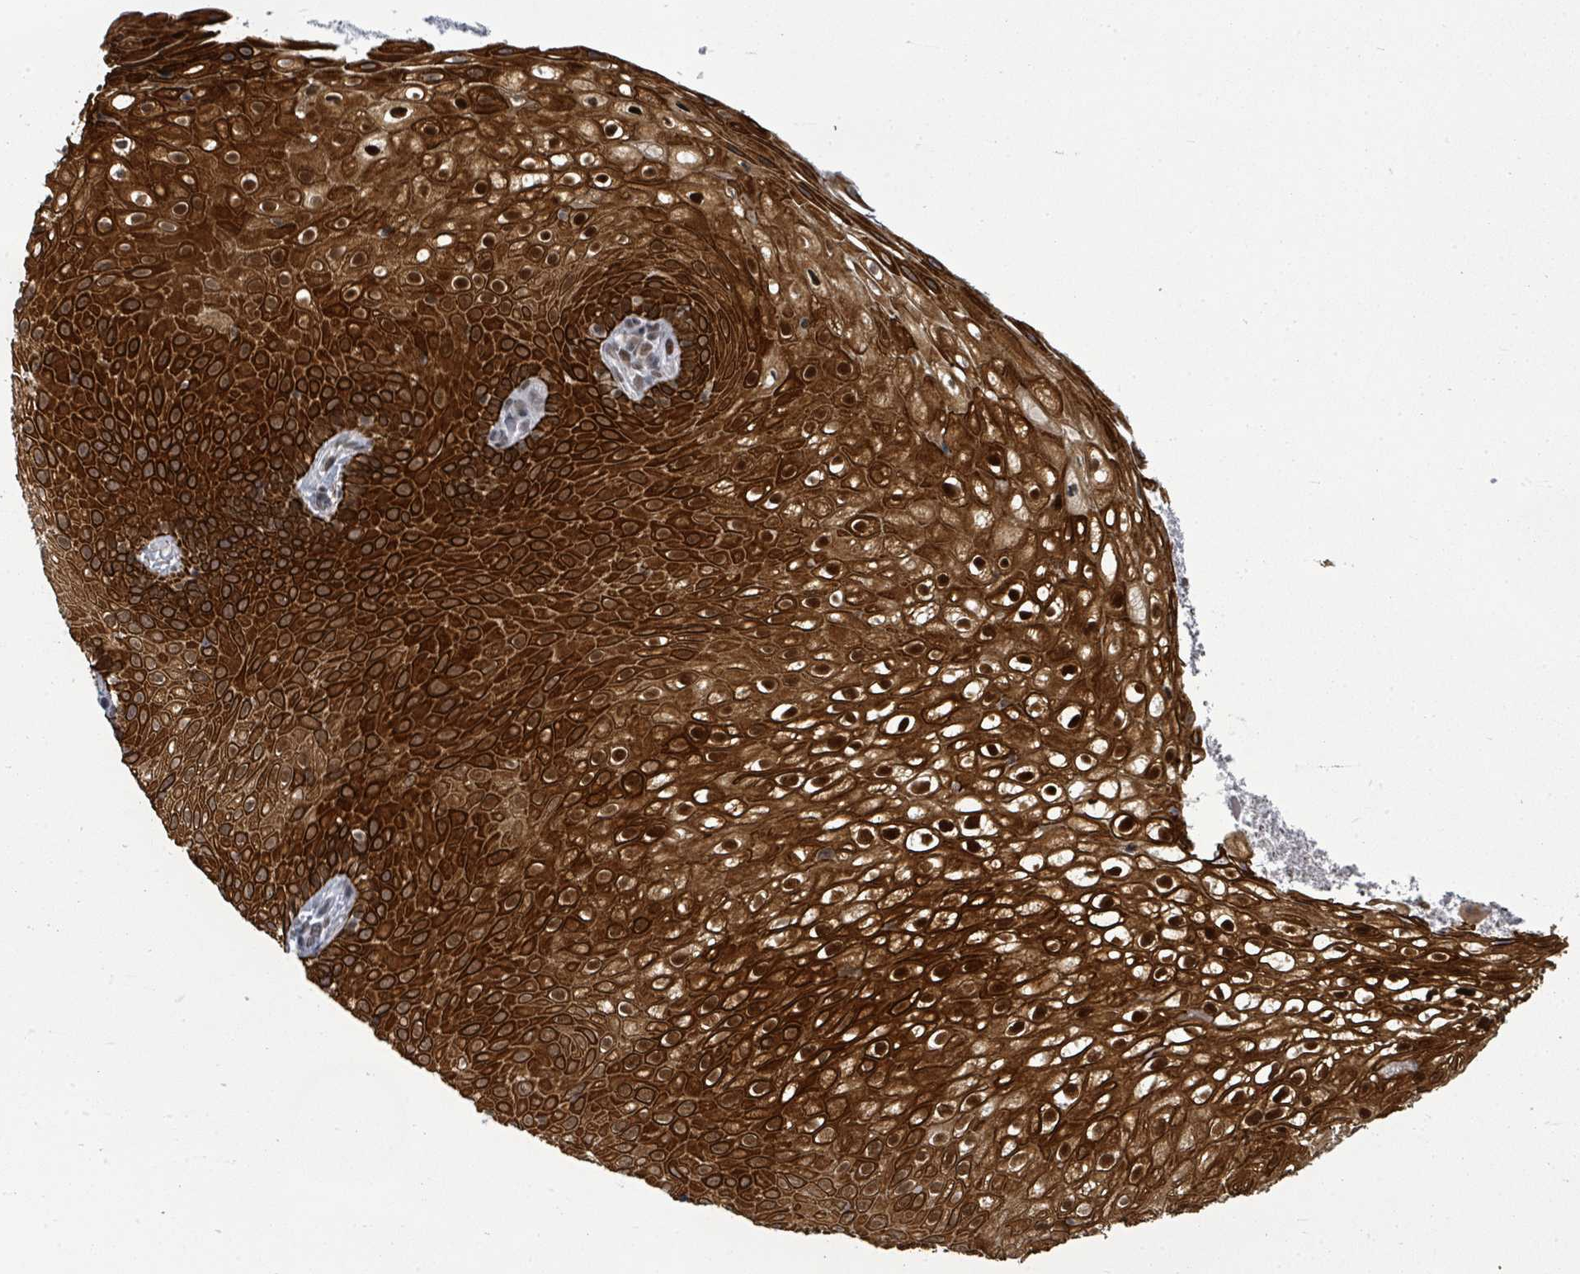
{"staining": {"intensity": "strong", "quantity": ">75%", "location": "cytoplasmic/membranous,nuclear"}, "tissue": "skin", "cell_type": "Epidermal cells", "image_type": "normal", "snomed": [{"axis": "morphology", "description": "Normal tissue, NOS"}, {"axis": "topography", "description": "Anal"}], "caption": "Epidermal cells exhibit high levels of strong cytoplasmic/membranous,nuclear staining in about >75% of cells in unremarkable skin.", "gene": "BIVM", "patient": {"sex": "male", "age": 80}}